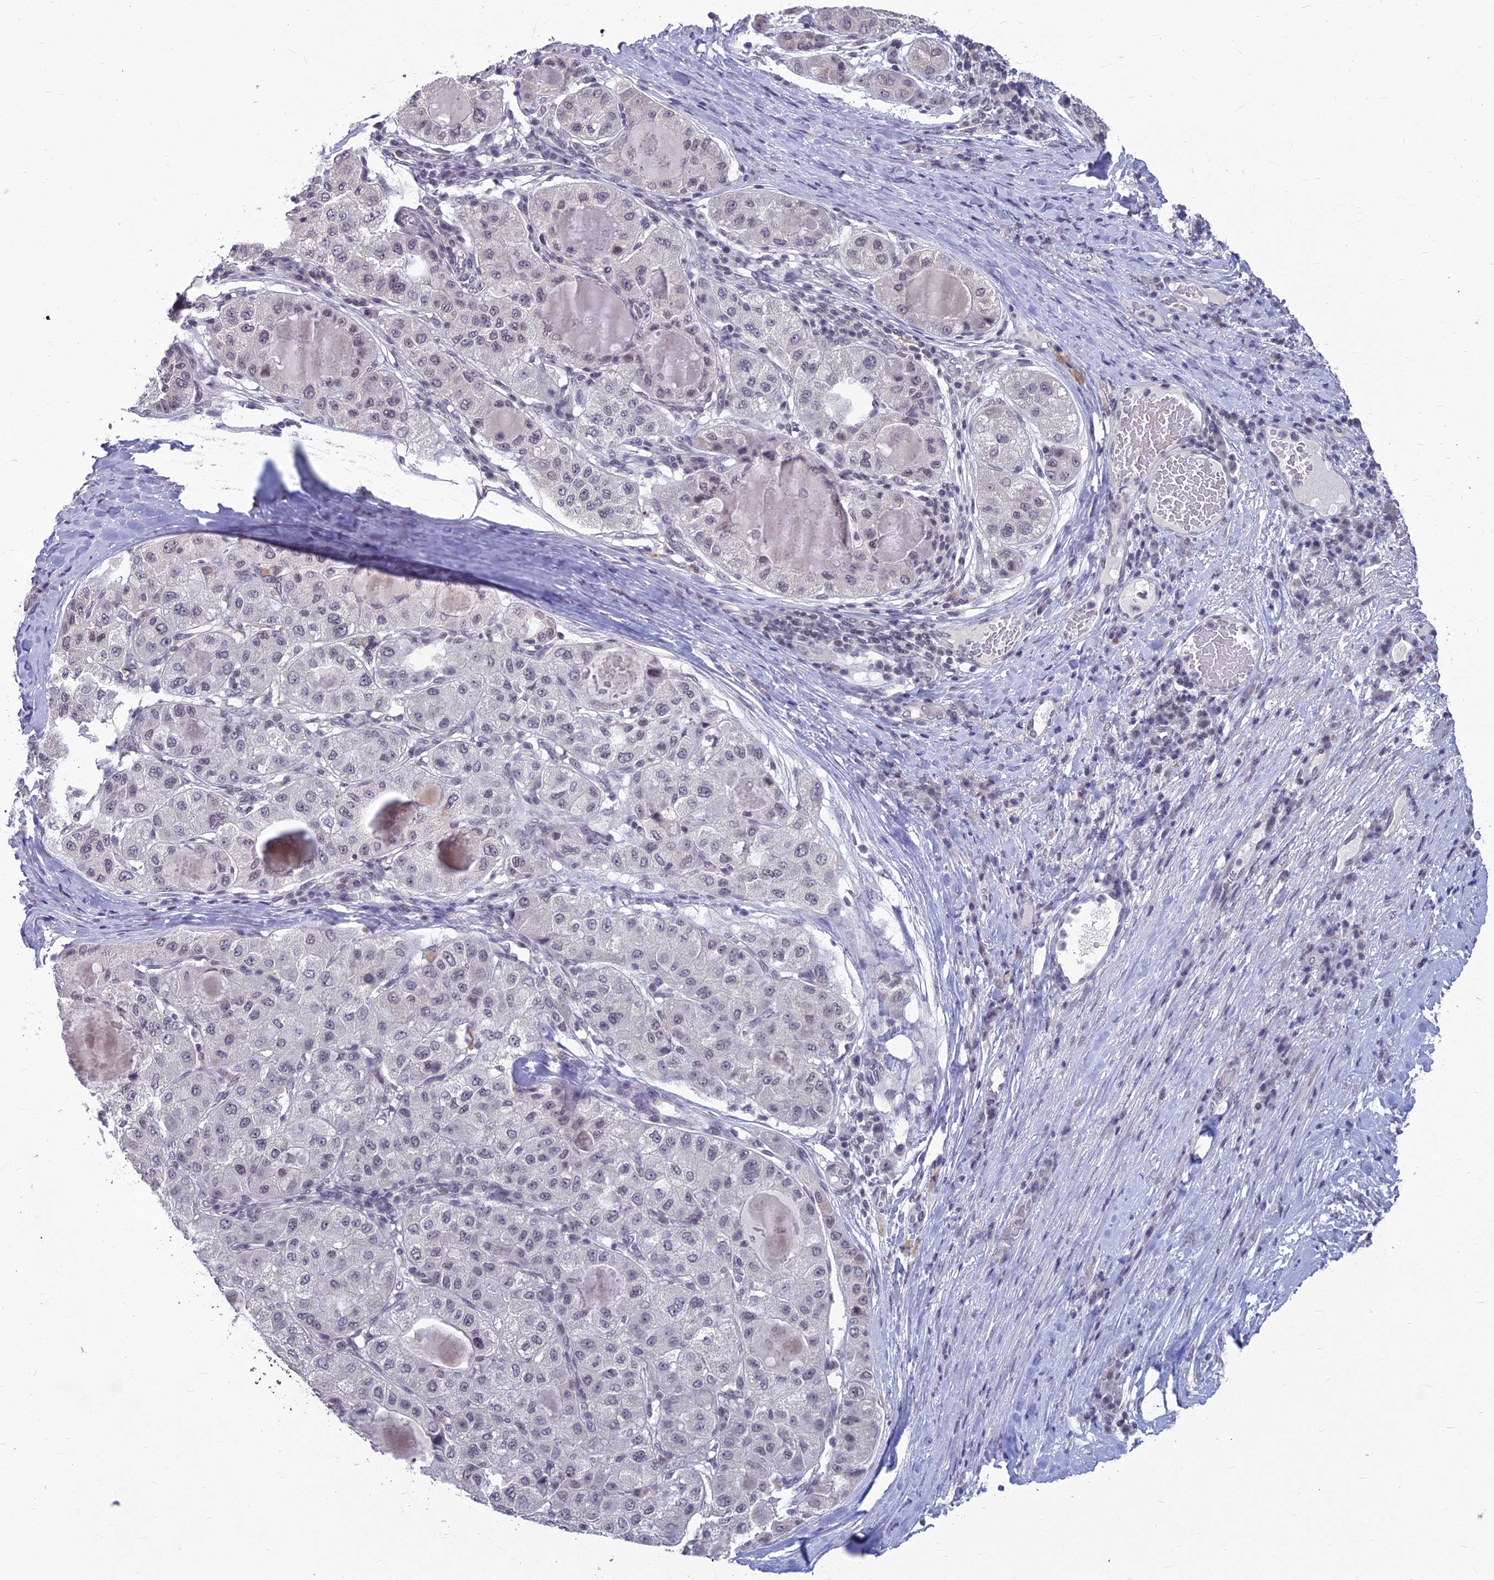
{"staining": {"intensity": "negative", "quantity": "none", "location": "none"}, "tissue": "liver cancer", "cell_type": "Tumor cells", "image_type": "cancer", "snomed": [{"axis": "morphology", "description": "Carcinoma, Hepatocellular, NOS"}, {"axis": "topography", "description": "Liver"}], "caption": "A micrograph of human liver cancer (hepatocellular carcinoma) is negative for staining in tumor cells. (Stains: DAB immunohistochemistry (IHC) with hematoxylin counter stain, Microscopy: brightfield microscopy at high magnification).", "gene": "KAT7", "patient": {"sex": "male", "age": 80}}